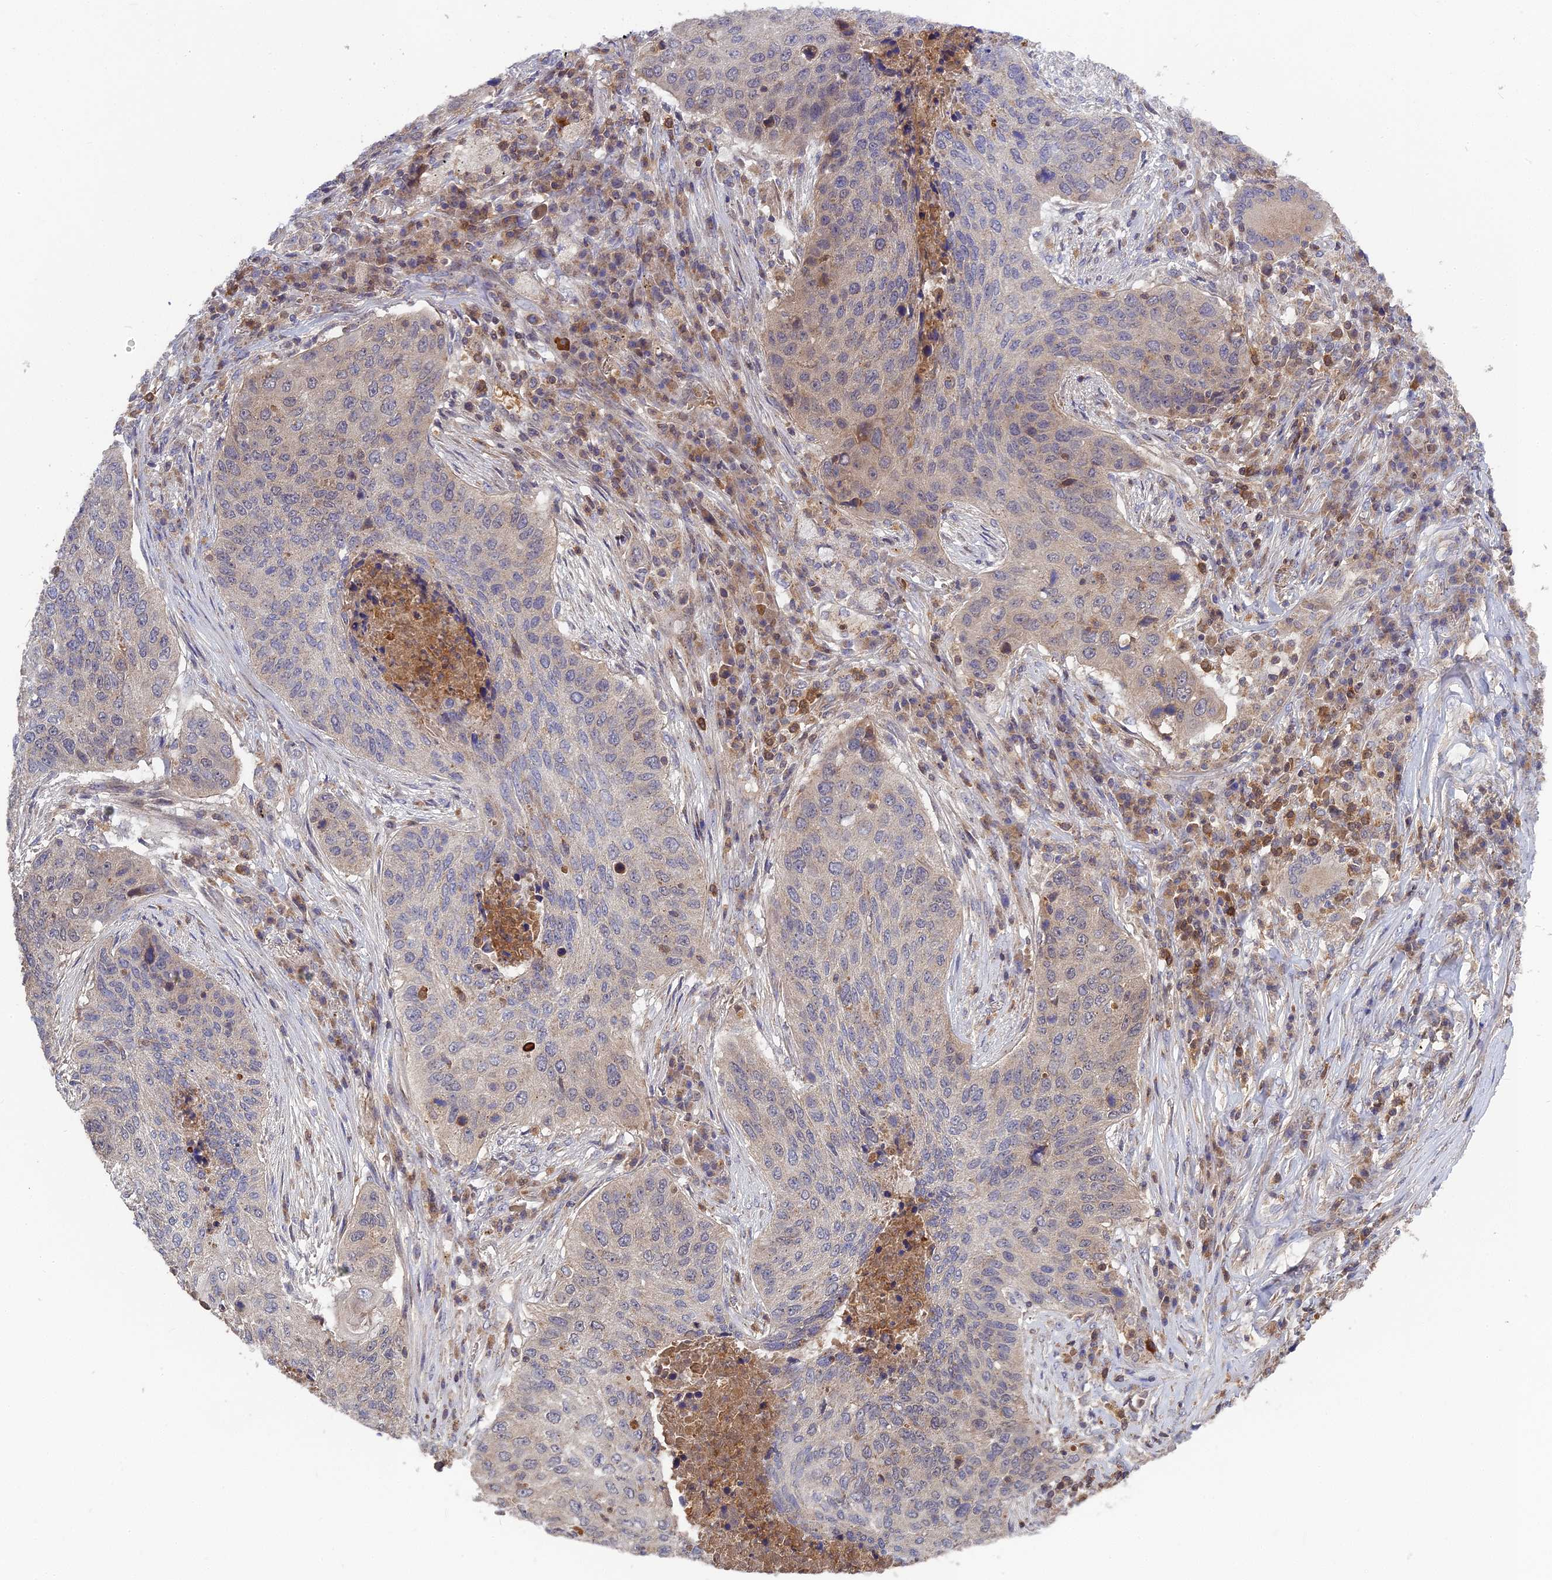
{"staining": {"intensity": "negative", "quantity": "none", "location": "none"}, "tissue": "lung cancer", "cell_type": "Tumor cells", "image_type": "cancer", "snomed": [{"axis": "morphology", "description": "Squamous cell carcinoma, NOS"}, {"axis": "topography", "description": "Lung"}], "caption": "Immunohistochemistry of lung squamous cell carcinoma displays no expression in tumor cells.", "gene": "RPIA", "patient": {"sex": "female", "age": 63}}